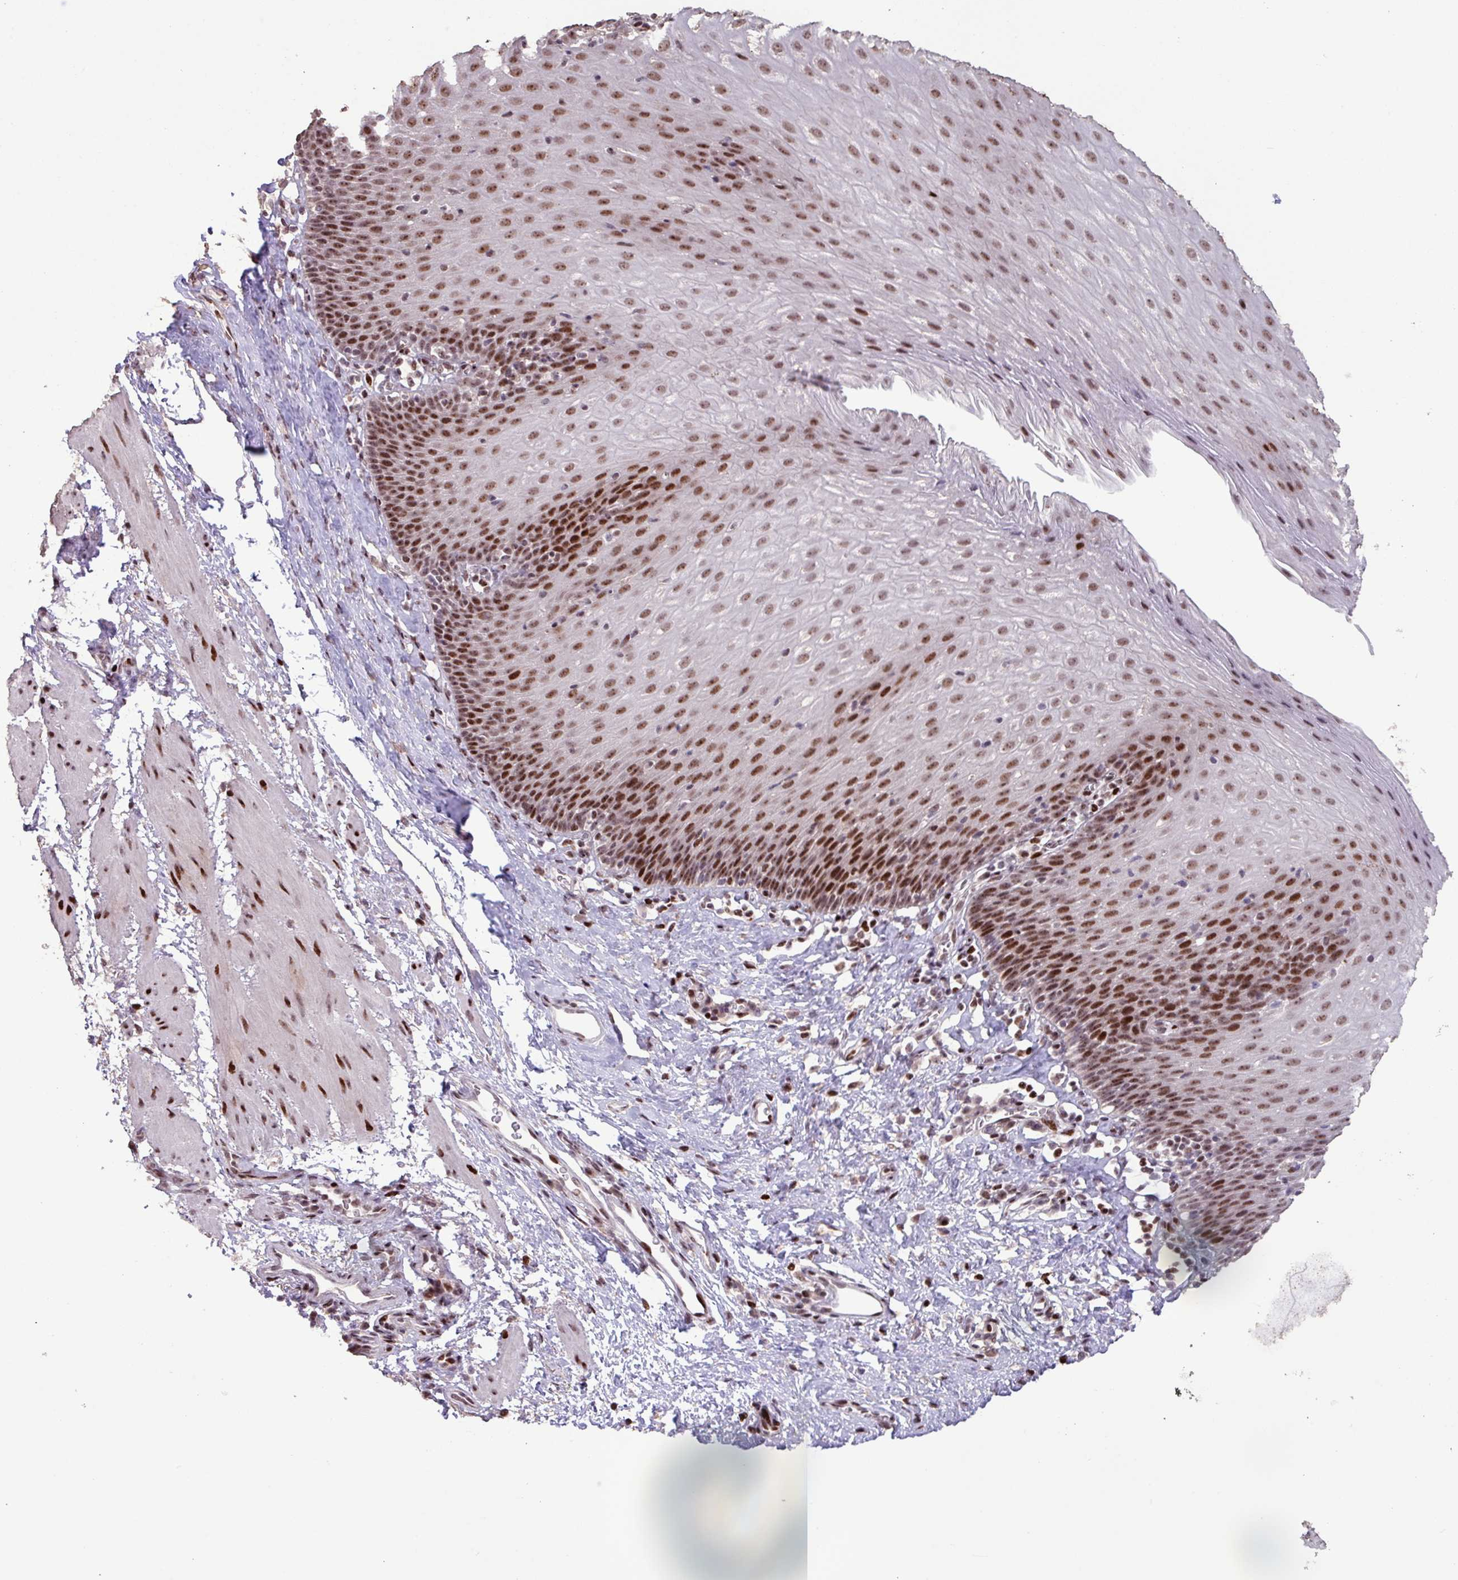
{"staining": {"intensity": "strong", "quantity": ">75%", "location": "nuclear"}, "tissue": "esophagus", "cell_type": "Squamous epithelial cells", "image_type": "normal", "snomed": [{"axis": "morphology", "description": "Normal tissue, NOS"}, {"axis": "topography", "description": "Esophagus"}], "caption": "Approximately >75% of squamous epithelial cells in unremarkable human esophagus display strong nuclear protein staining as visualized by brown immunohistochemical staining.", "gene": "ZNF709", "patient": {"sex": "female", "age": 61}}